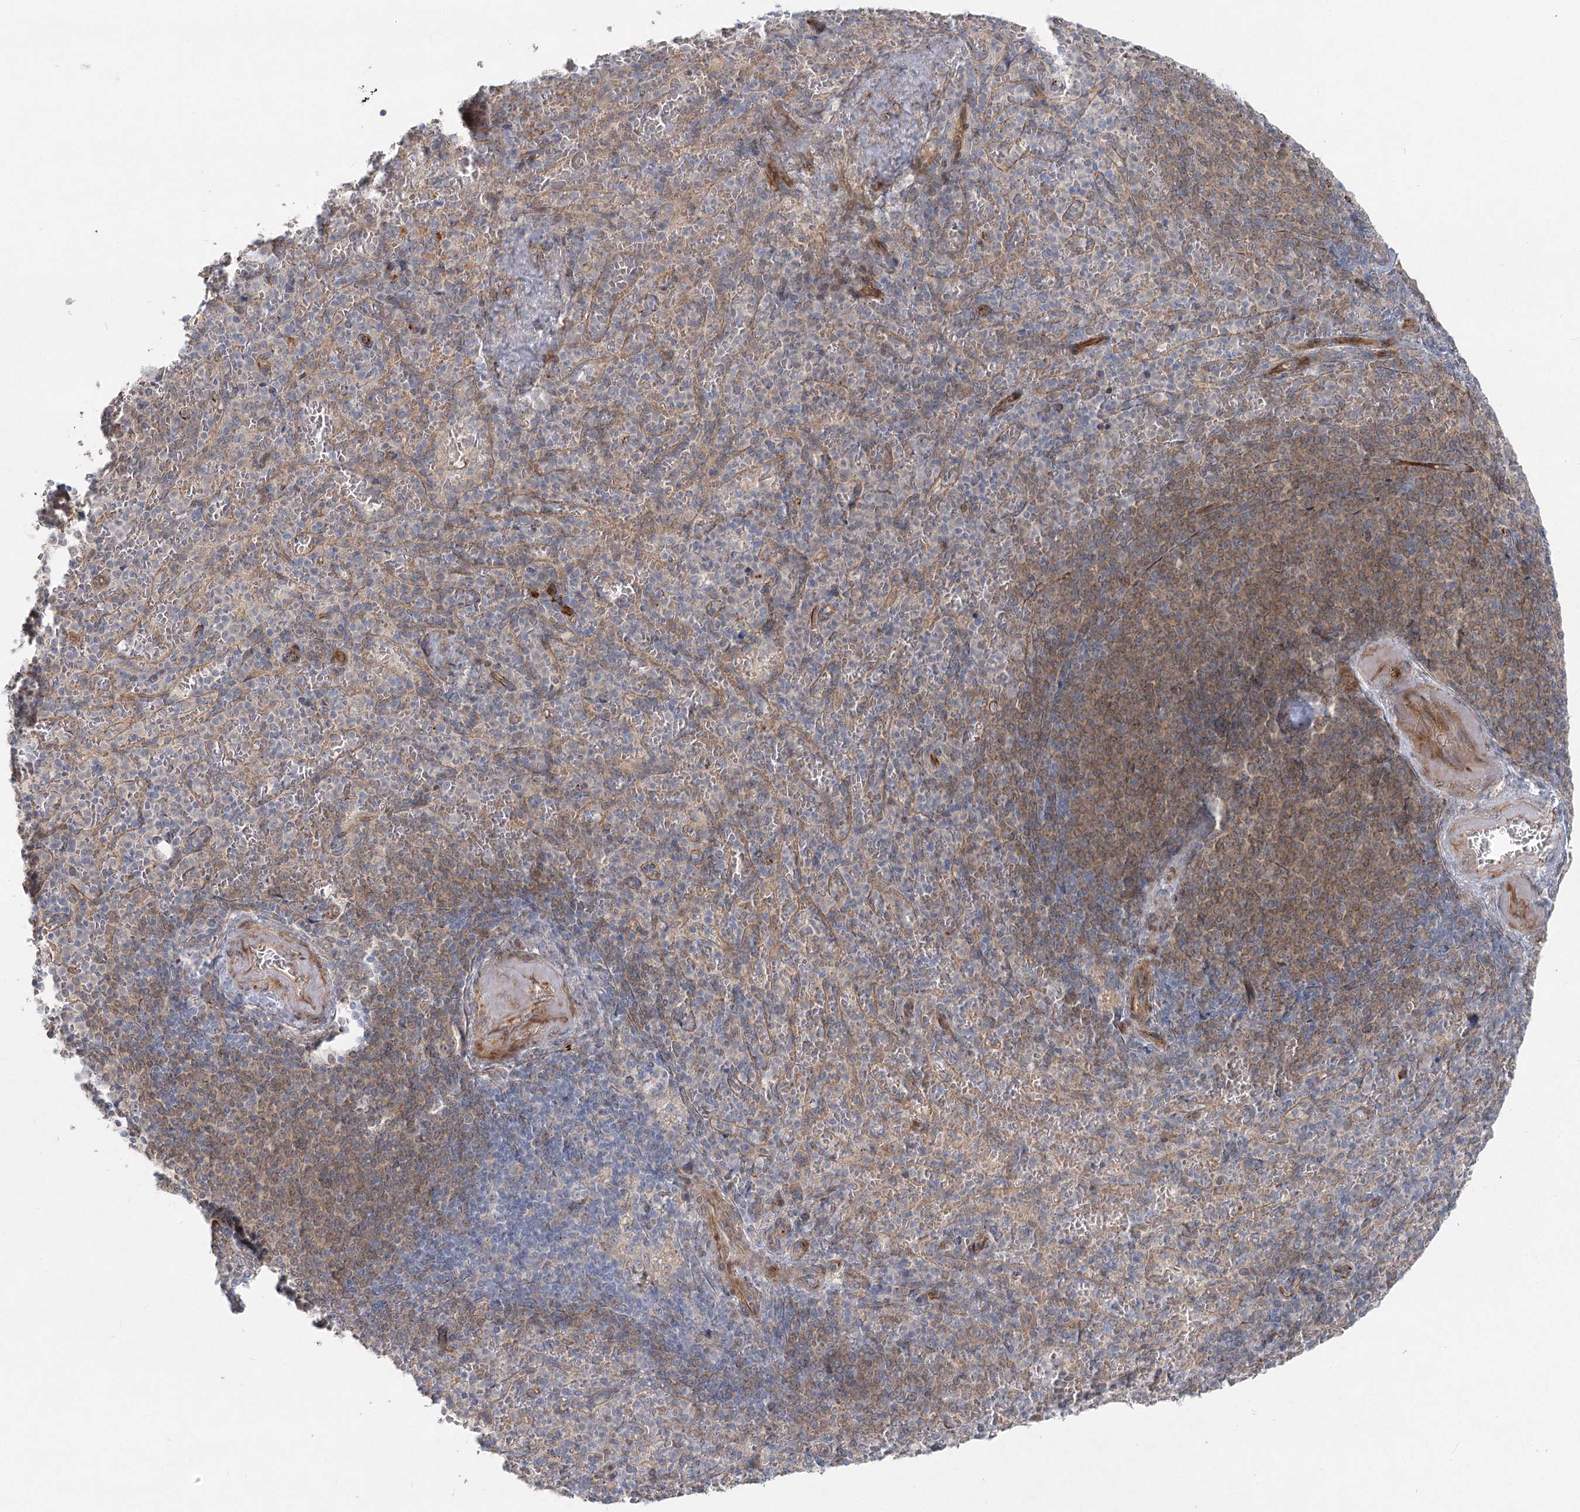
{"staining": {"intensity": "weak", "quantity": "<25%", "location": "cytoplasmic/membranous"}, "tissue": "spleen", "cell_type": "Cells in red pulp", "image_type": "normal", "snomed": [{"axis": "morphology", "description": "Normal tissue, NOS"}, {"axis": "topography", "description": "Spleen"}], "caption": "Immunohistochemistry micrograph of normal spleen: spleen stained with DAB reveals no significant protein staining in cells in red pulp.", "gene": "LRP2BP", "patient": {"sex": "female", "age": 74}}